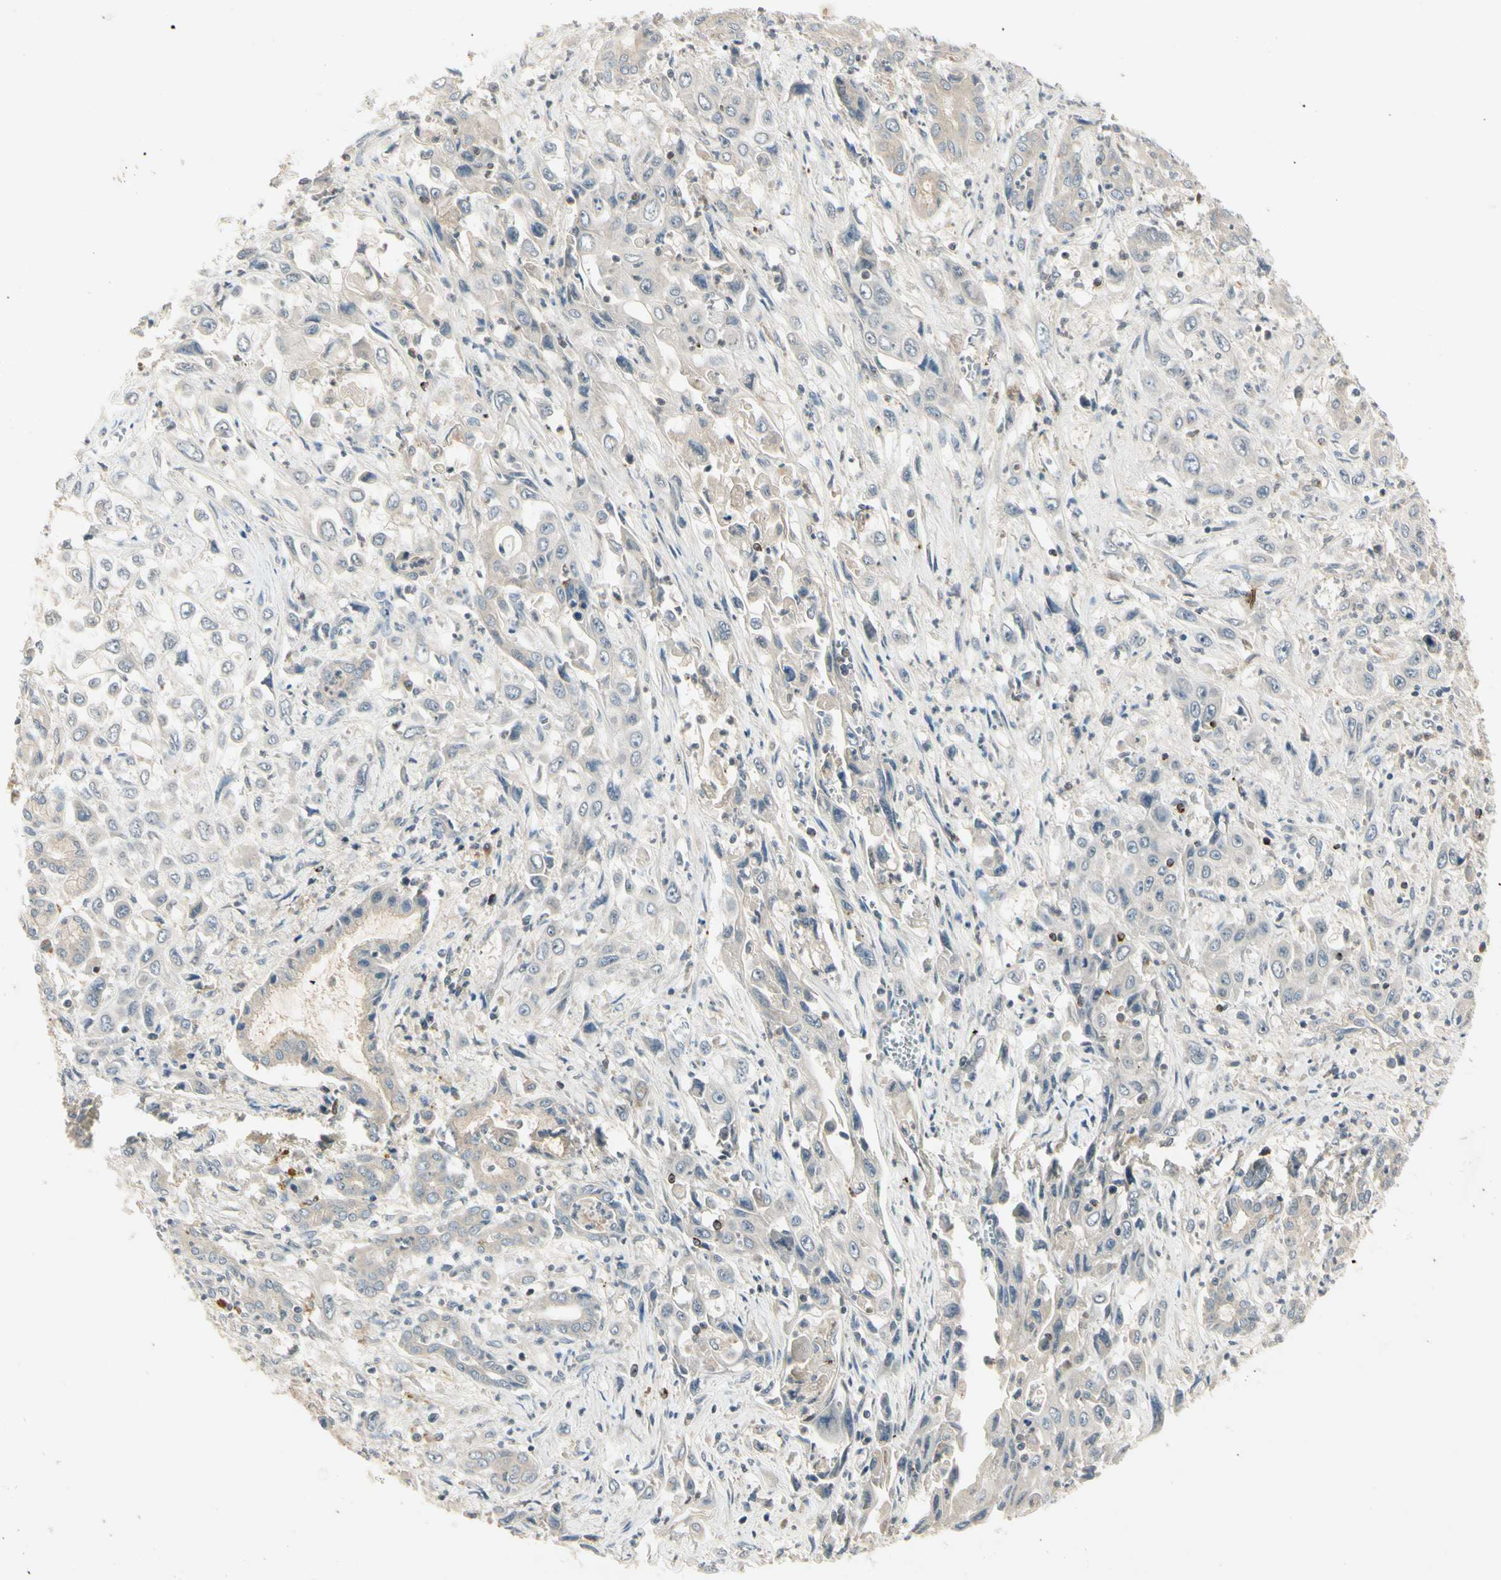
{"staining": {"intensity": "weak", "quantity": "<25%", "location": "cytoplasmic/membranous"}, "tissue": "pancreatic cancer", "cell_type": "Tumor cells", "image_type": "cancer", "snomed": [{"axis": "morphology", "description": "Adenocarcinoma, NOS"}, {"axis": "topography", "description": "Pancreas"}], "caption": "This is an immunohistochemistry histopathology image of pancreatic cancer. There is no positivity in tumor cells.", "gene": "CCL4", "patient": {"sex": "male", "age": 70}}